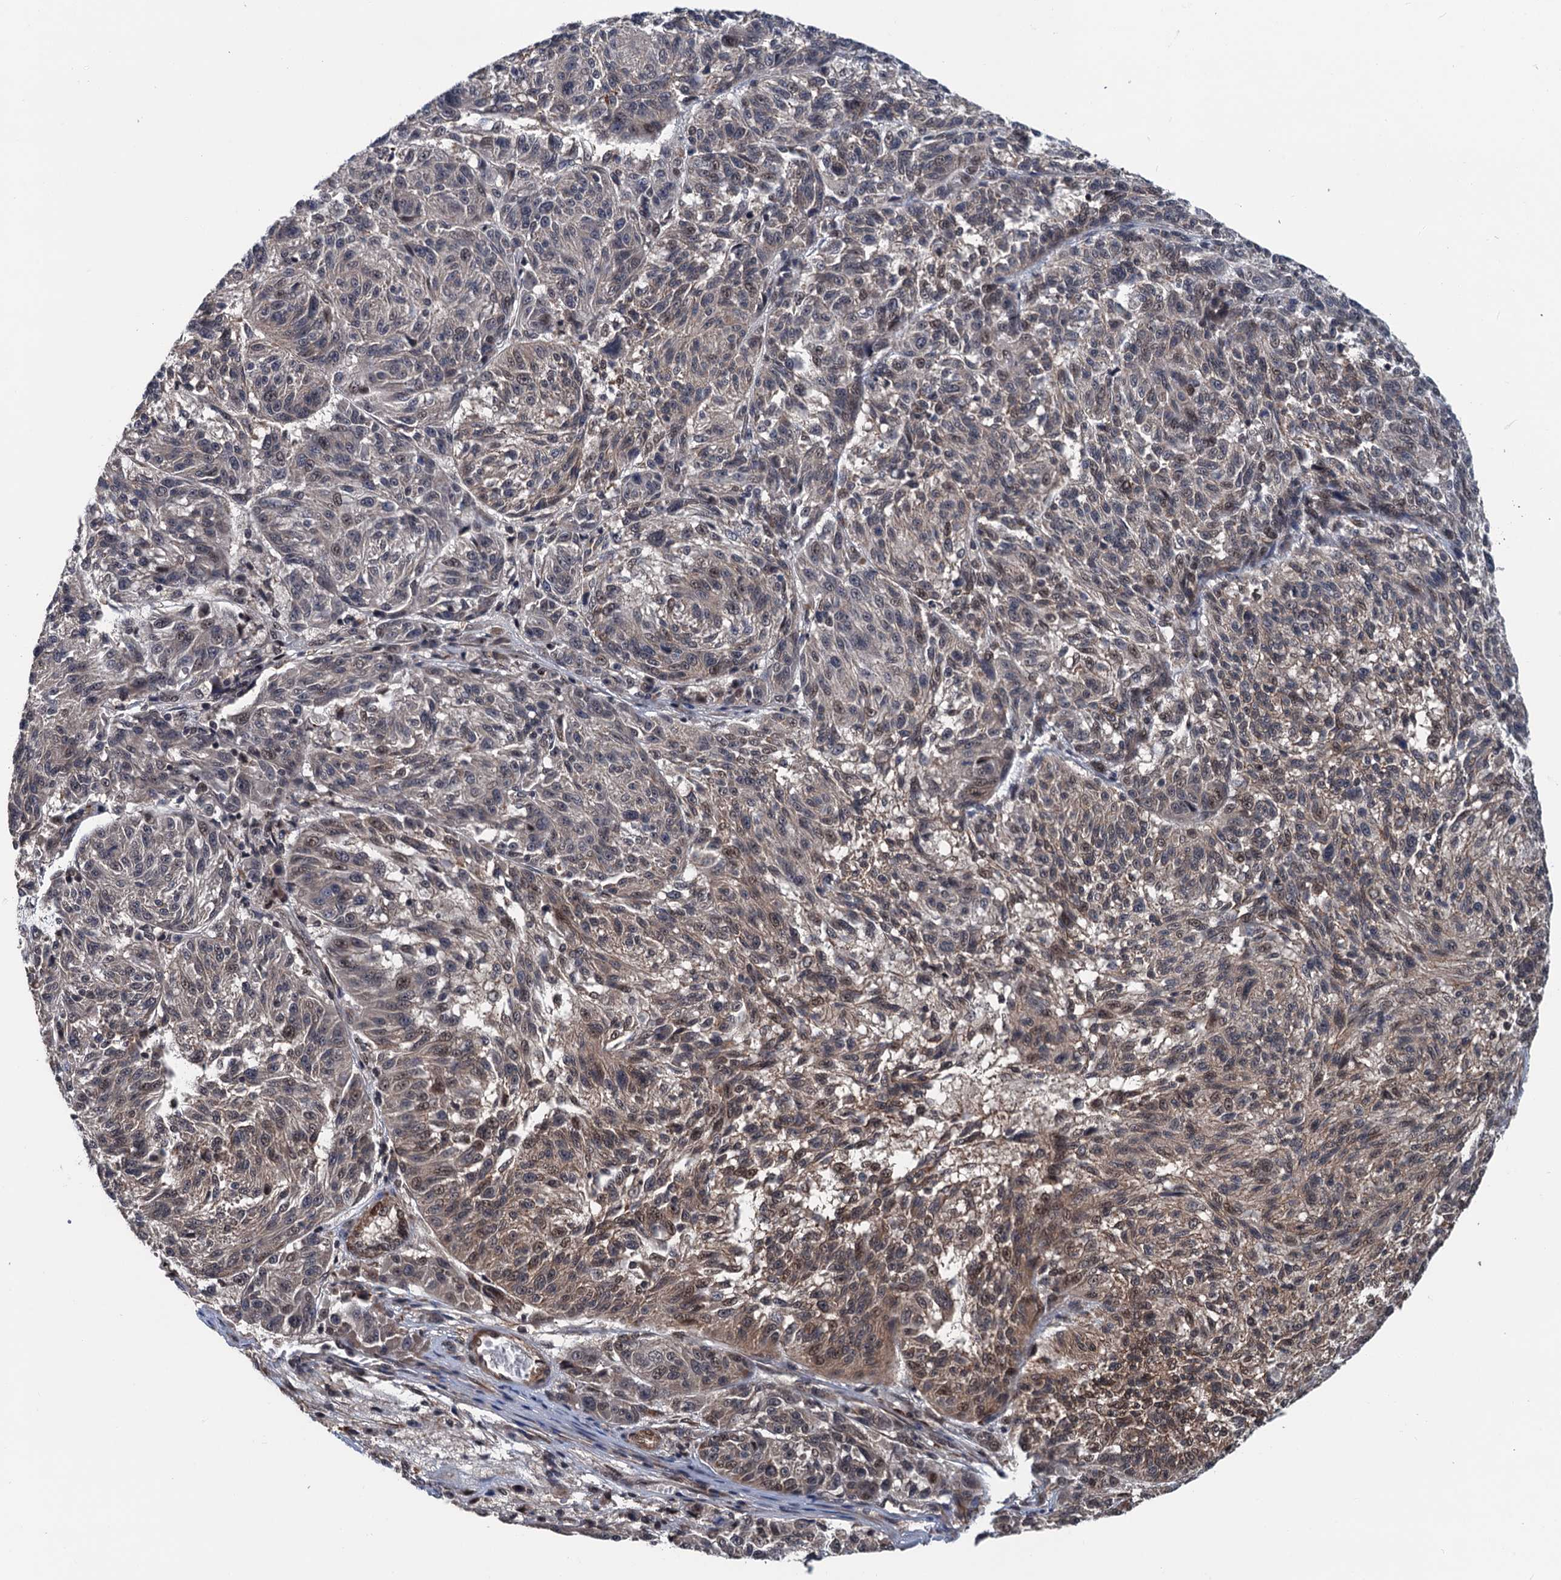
{"staining": {"intensity": "moderate", "quantity": "<25%", "location": "cytoplasmic/membranous,nuclear"}, "tissue": "melanoma", "cell_type": "Tumor cells", "image_type": "cancer", "snomed": [{"axis": "morphology", "description": "Malignant melanoma, NOS"}, {"axis": "topography", "description": "Skin"}], "caption": "Tumor cells demonstrate moderate cytoplasmic/membranous and nuclear expression in about <25% of cells in malignant melanoma.", "gene": "RASSF4", "patient": {"sex": "male", "age": 53}}